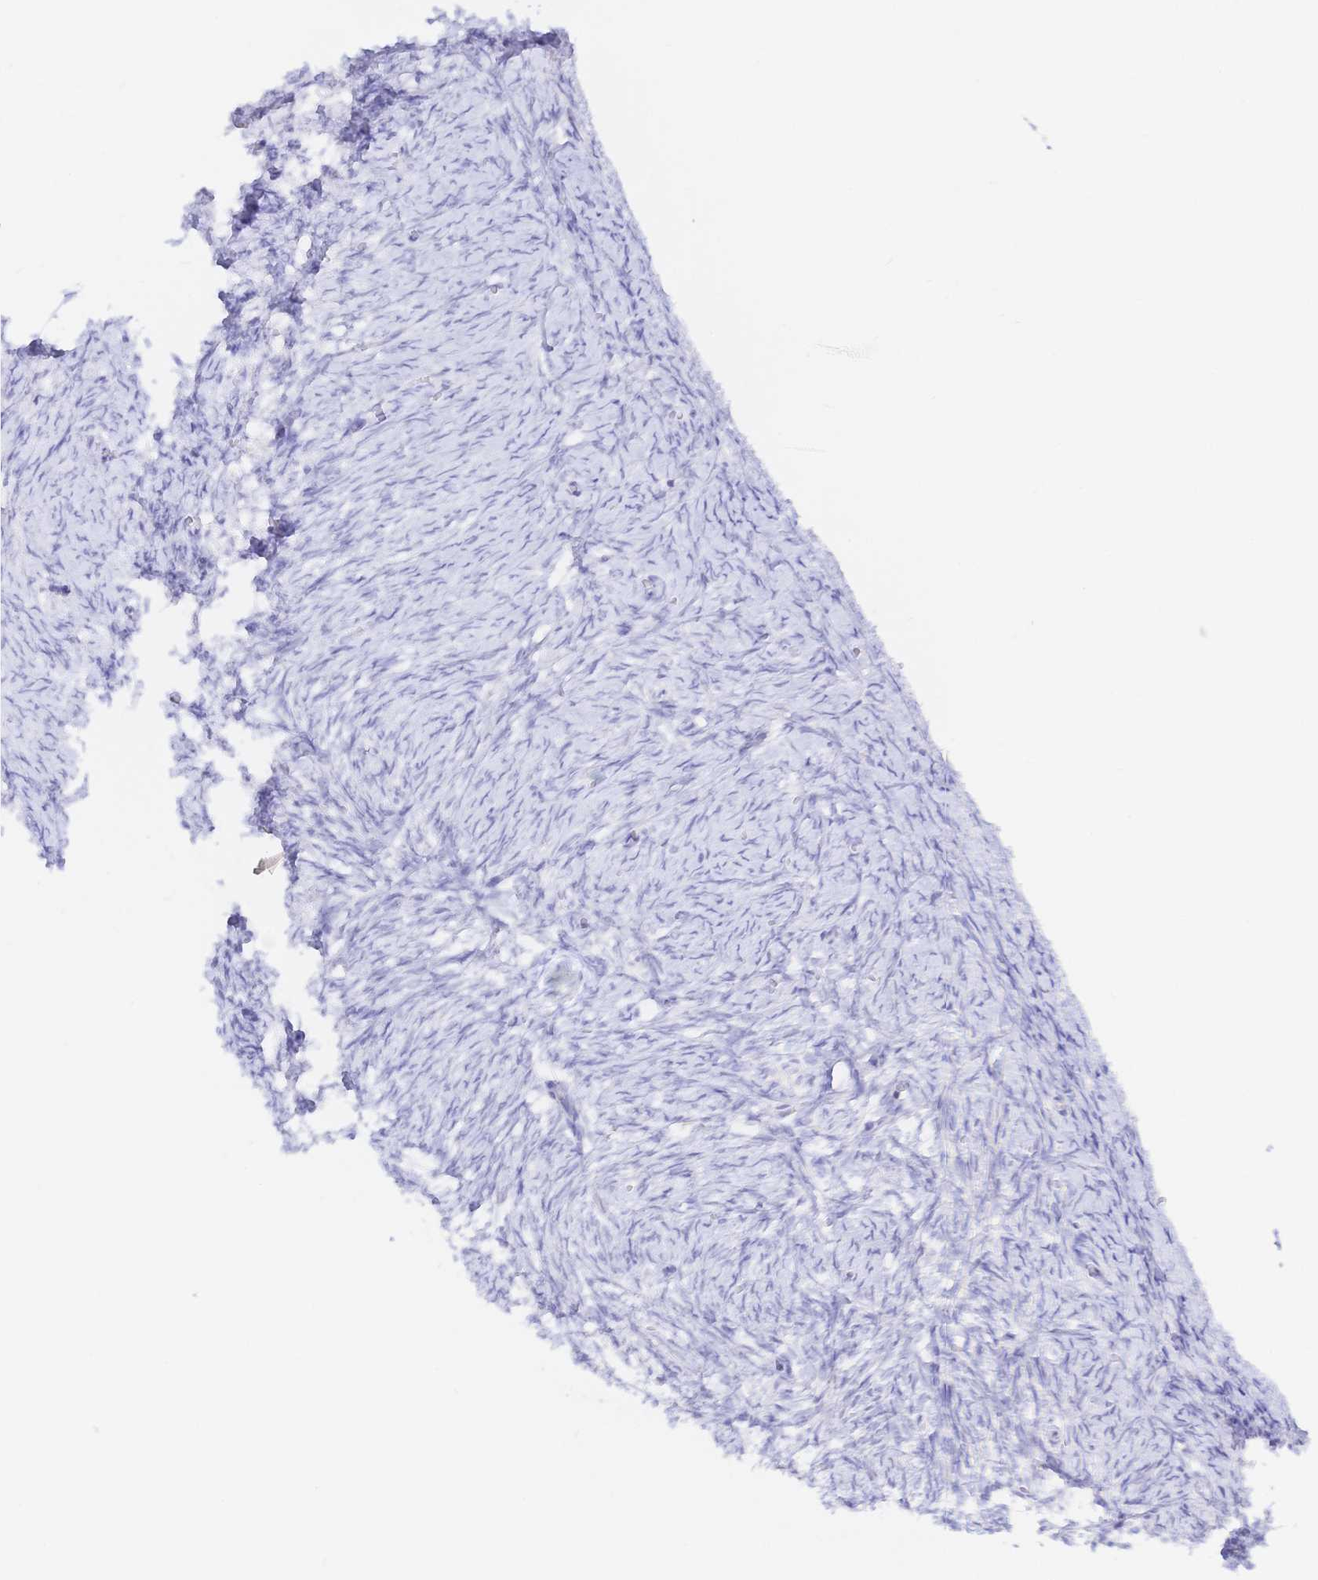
{"staining": {"intensity": "negative", "quantity": "none", "location": "none"}, "tissue": "ovary", "cell_type": "Follicle cells", "image_type": "normal", "snomed": [{"axis": "morphology", "description": "Normal tissue, NOS"}, {"axis": "topography", "description": "Ovary"}], "caption": "Ovary was stained to show a protein in brown. There is no significant expression in follicle cells. The staining is performed using DAB brown chromogen with nuclei counter-stained in using hematoxylin.", "gene": "KCNH6", "patient": {"sex": "female", "age": 41}}